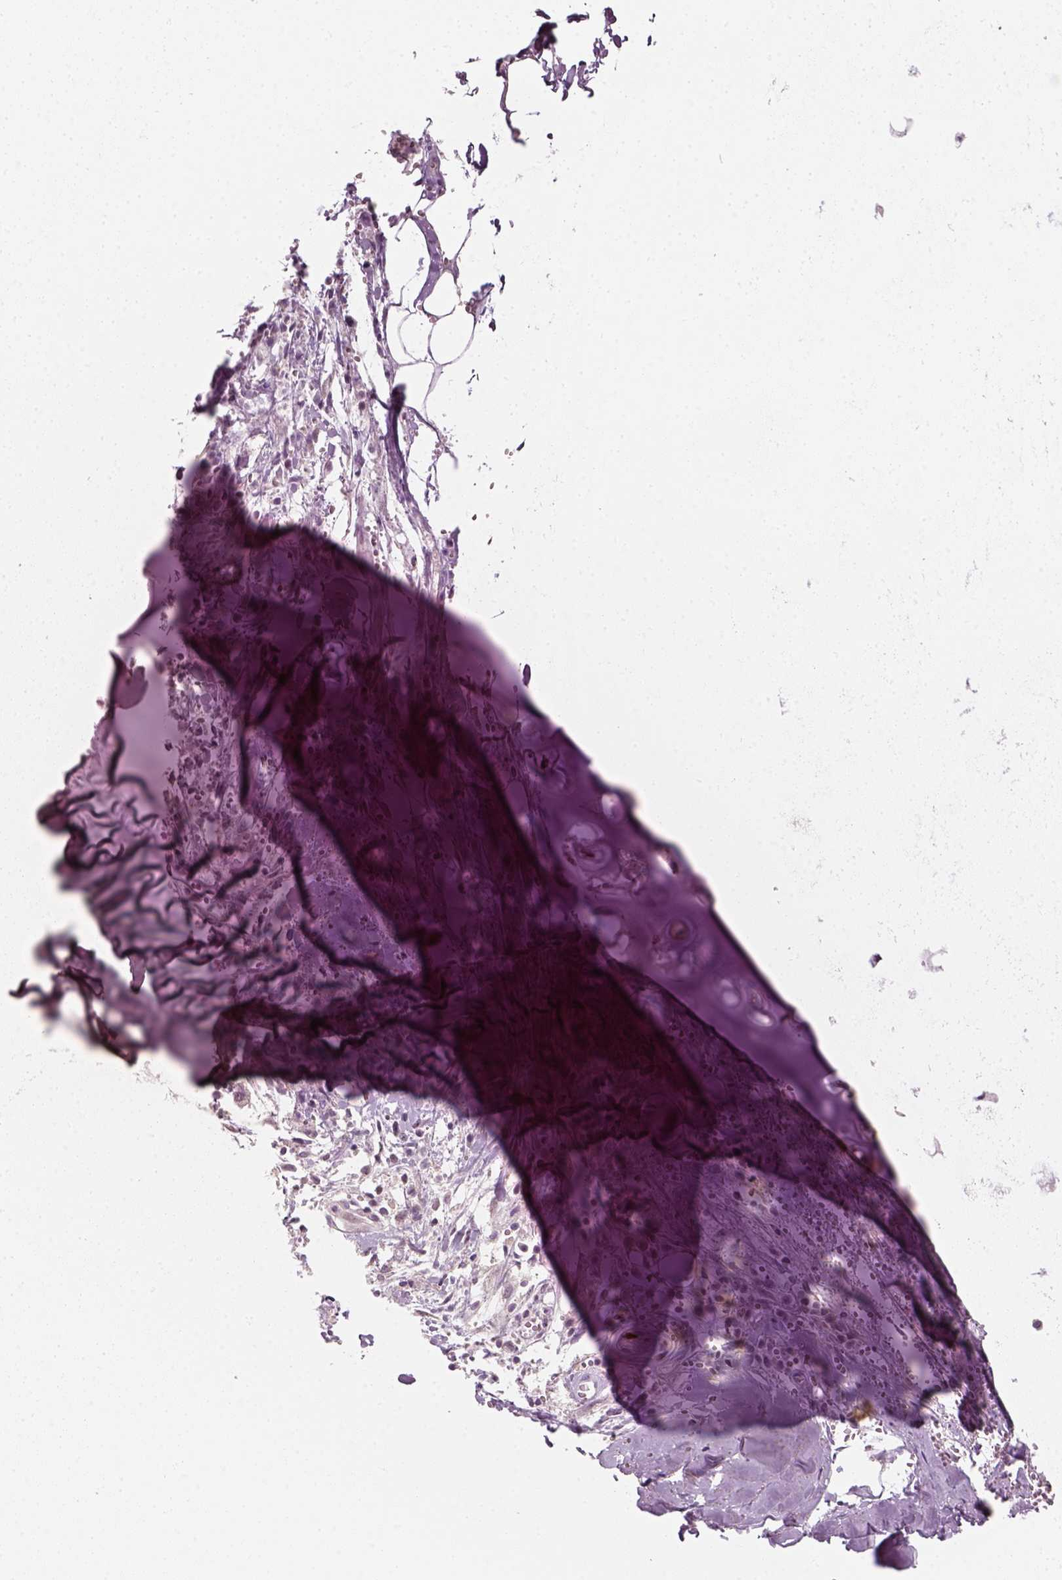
{"staining": {"intensity": "negative", "quantity": "none", "location": "none"}, "tissue": "adipose tissue", "cell_type": "Adipocytes", "image_type": "normal", "snomed": [{"axis": "morphology", "description": "Normal tissue, NOS"}, {"axis": "morphology", "description": "Squamous cell carcinoma, NOS"}, {"axis": "topography", "description": "Cartilage tissue"}, {"axis": "topography", "description": "Bronchus"}, {"axis": "topography", "description": "Lung"}], "caption": "IHC micrograph of benign adipose tissue stained for a protein (brown), which exhibits no expression in adipocytes. (DAB immunohistochemistry (IHC) with hematoxylin counter stain).", "gene": "MLIP", "patient": {"sex": "male", "age": 66}}